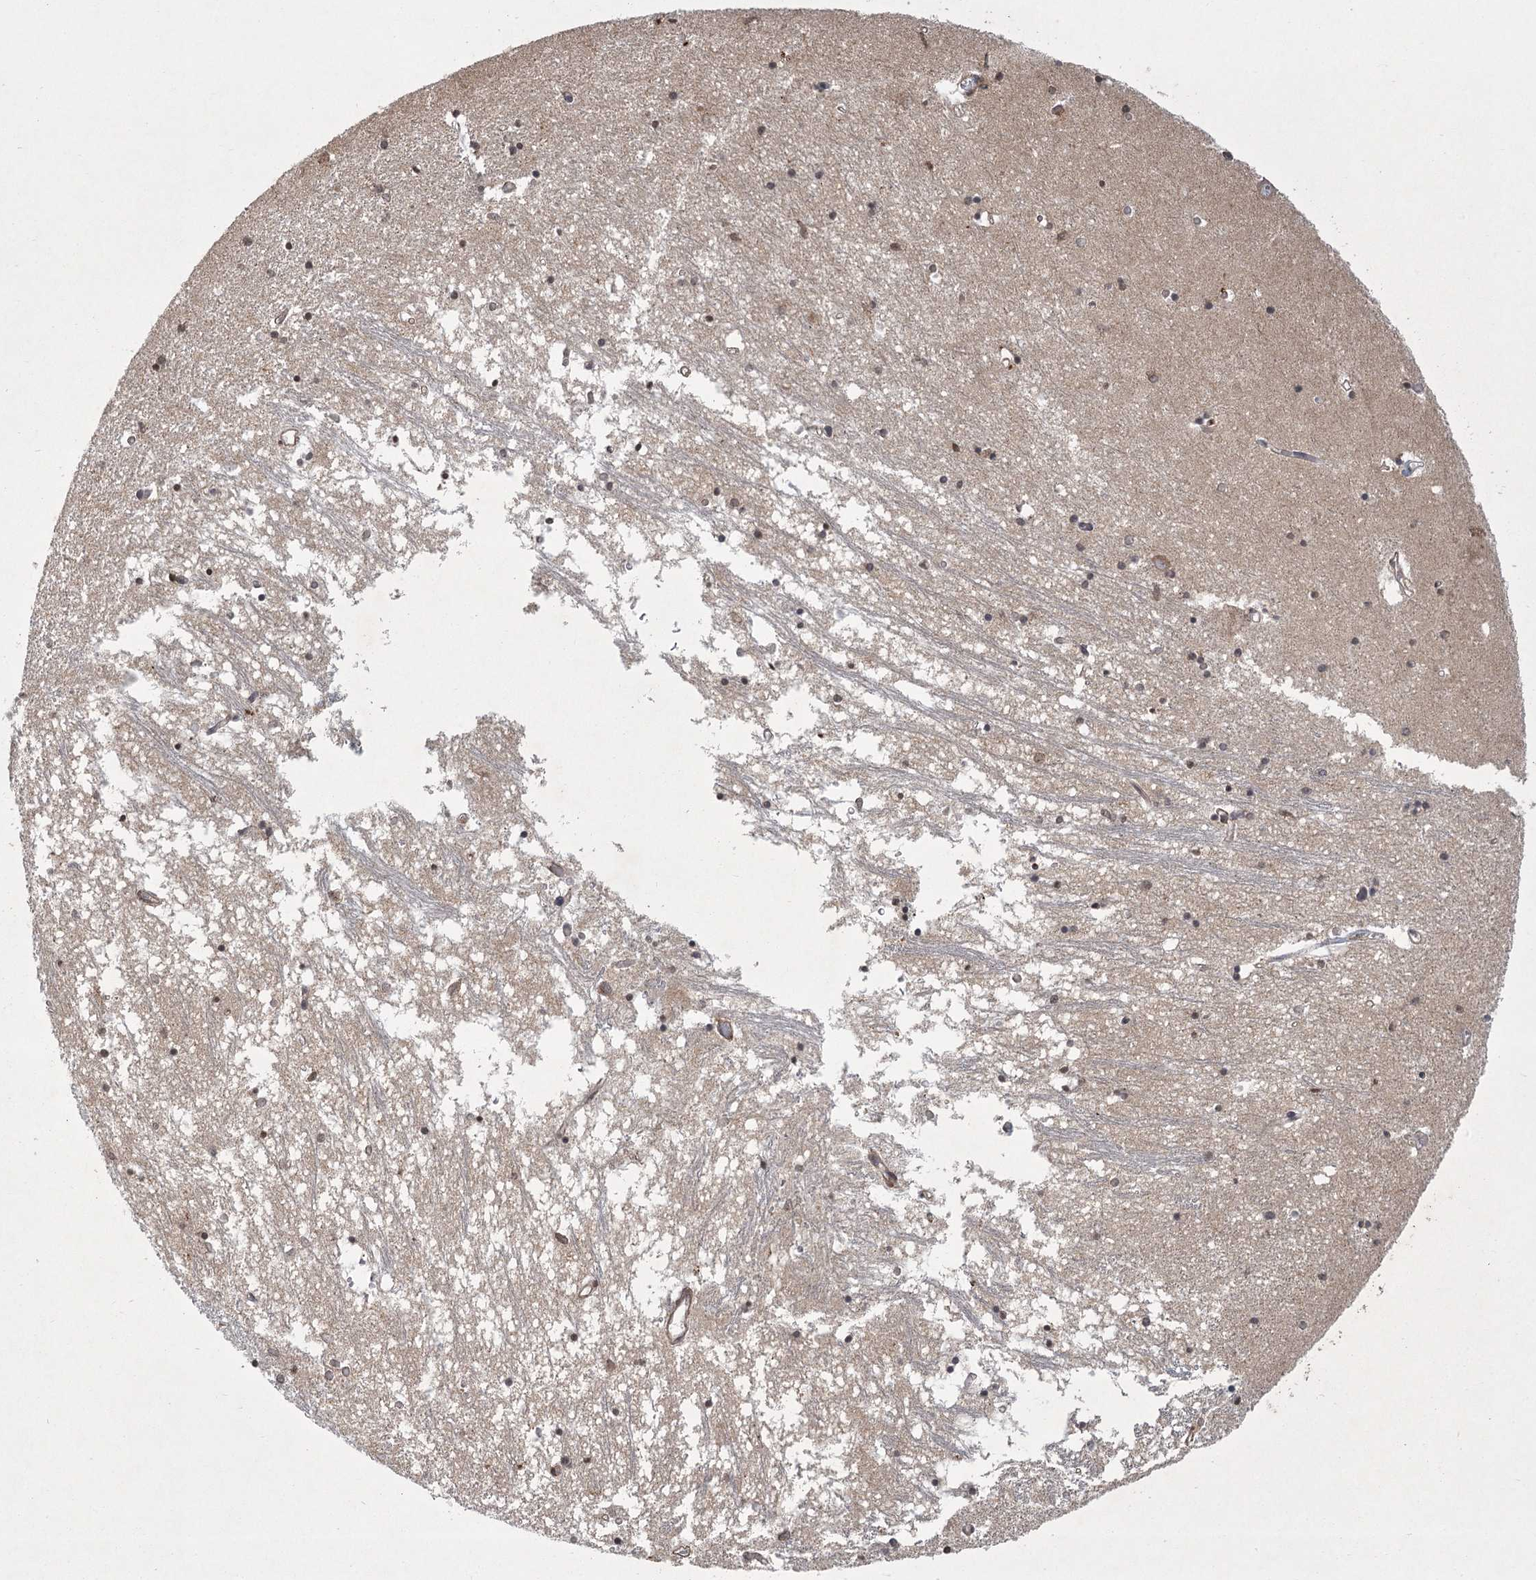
{"staining": {"intensity": "negative", "quantity": "none", "location": "none"}, "tissue": "hippocampus", "cell_type": "Glial cells", "image_type": "normal", "snomed": [{"axis": "morphology", "description": "Normal tissue, NOS"}, {"axis": "topography", "description": "Hippocampus"}], "caption": "This is a photomicrograph of immunohistochemistry (IHC) staining of unremarkable hippocampus, which shows no expression in glial cells.", "gene": "MEPE", "patient": {"sex": "male", "age": 70}}